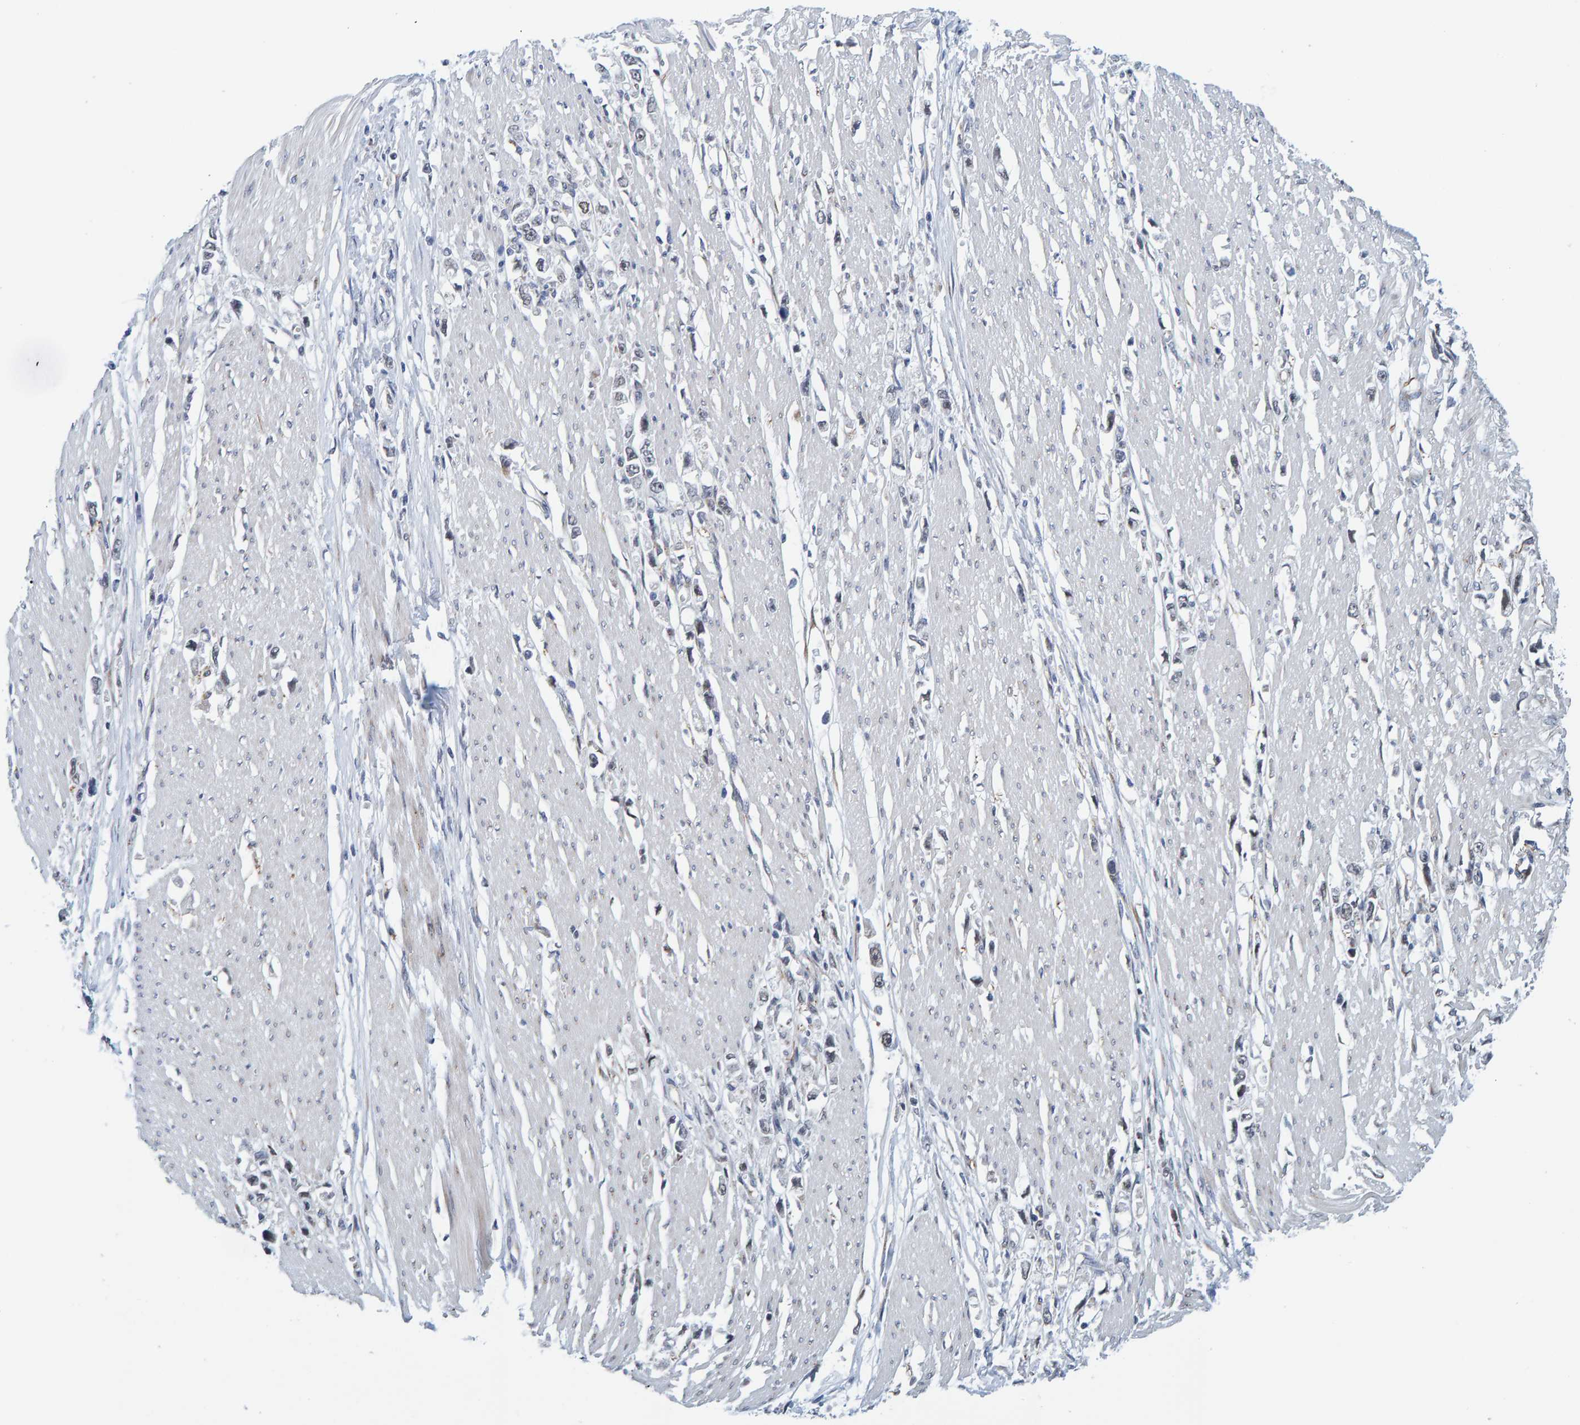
{"staining": {"intensity": "negative", "quantity": "none", "location": "none"}, "tissue": "stomach cancer", "cell_type": "Tumor cells", "image_type": "cancer", "snomed": [{"axis": "morphology", "description": "Adenocarcinoma, NOS"}, {"axis": "topography", "description": "Stomach"}], "caption": "This photomicrograph is of stomach cancer (adenocarcinoma) stained with immunohistochemistry (IHC) to label a protein in brown with the nuclei are counter-stained blue. There is no positivity in tumor cells.", "gene": "SCRN2", "patient": {"sex": "female", "age": 59}}